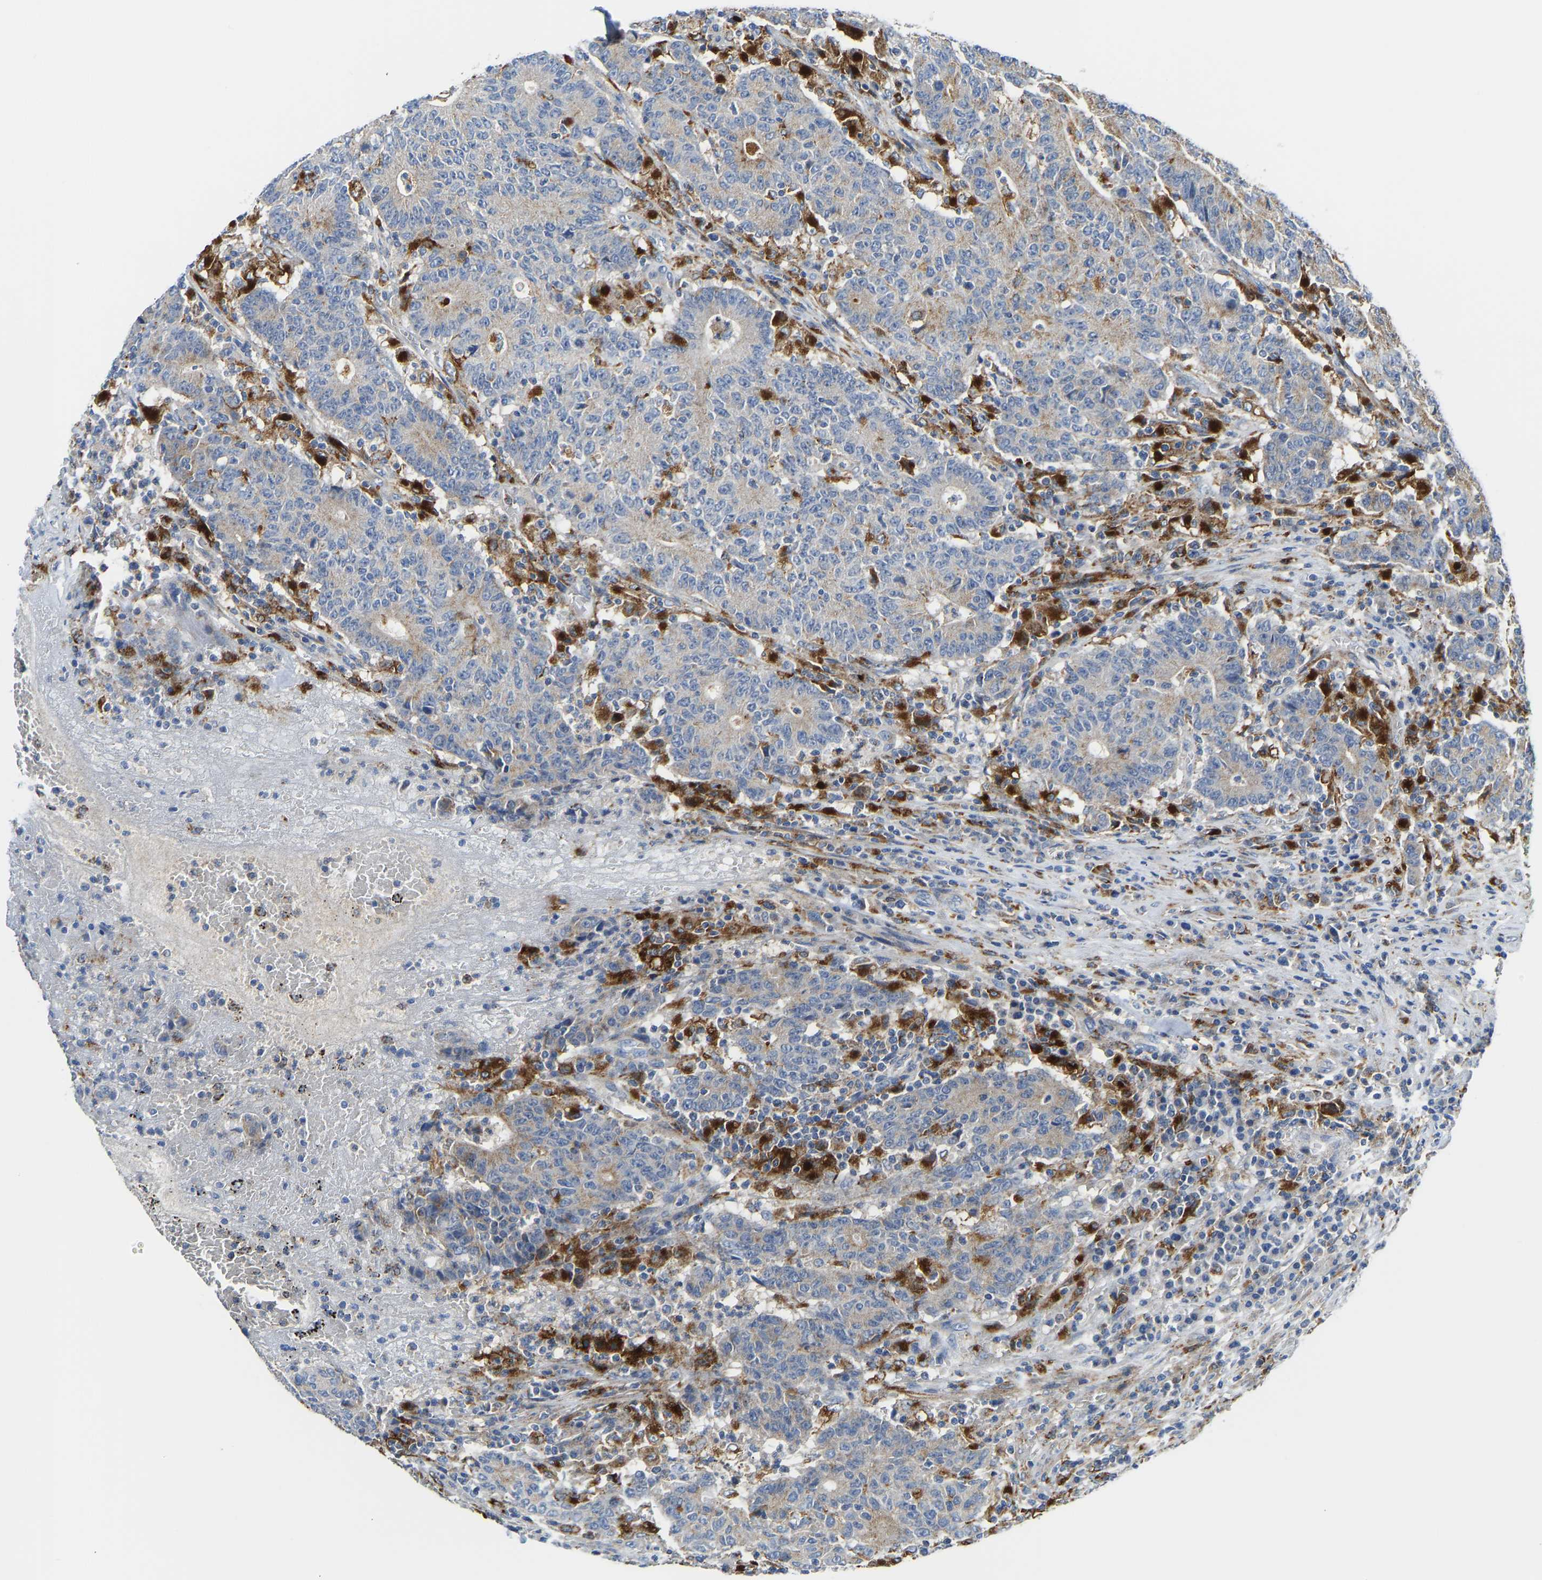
{"staining": {"intensity": "moderate", "quantity": "25%-75%", "location": "cytoplasmic/membranous"}, "tissue": "colorectal cancer", "cell_type": "Tumor cells", "image_type": "cancer", "snomed": [{"axis": "morphology", "description": "Normal tissue, NOS"}, {"axis": "morphology", "description": "Adenocarcinoma, NOS"}, {"axis": "topography", "description": "Colon"}], "caption": "IHC micrograph of neoplastic tissue: colorectal adenocarcinoma stained using IHC reveals medium levels of moderate protein expression localized specifically in the cytoplasmic/membranous of tumor cells, appearing as a cytoplasmic/membranous brown color.", "gene": "ATP6V1E1", "patient": {"sex": "female", "age": 75}}